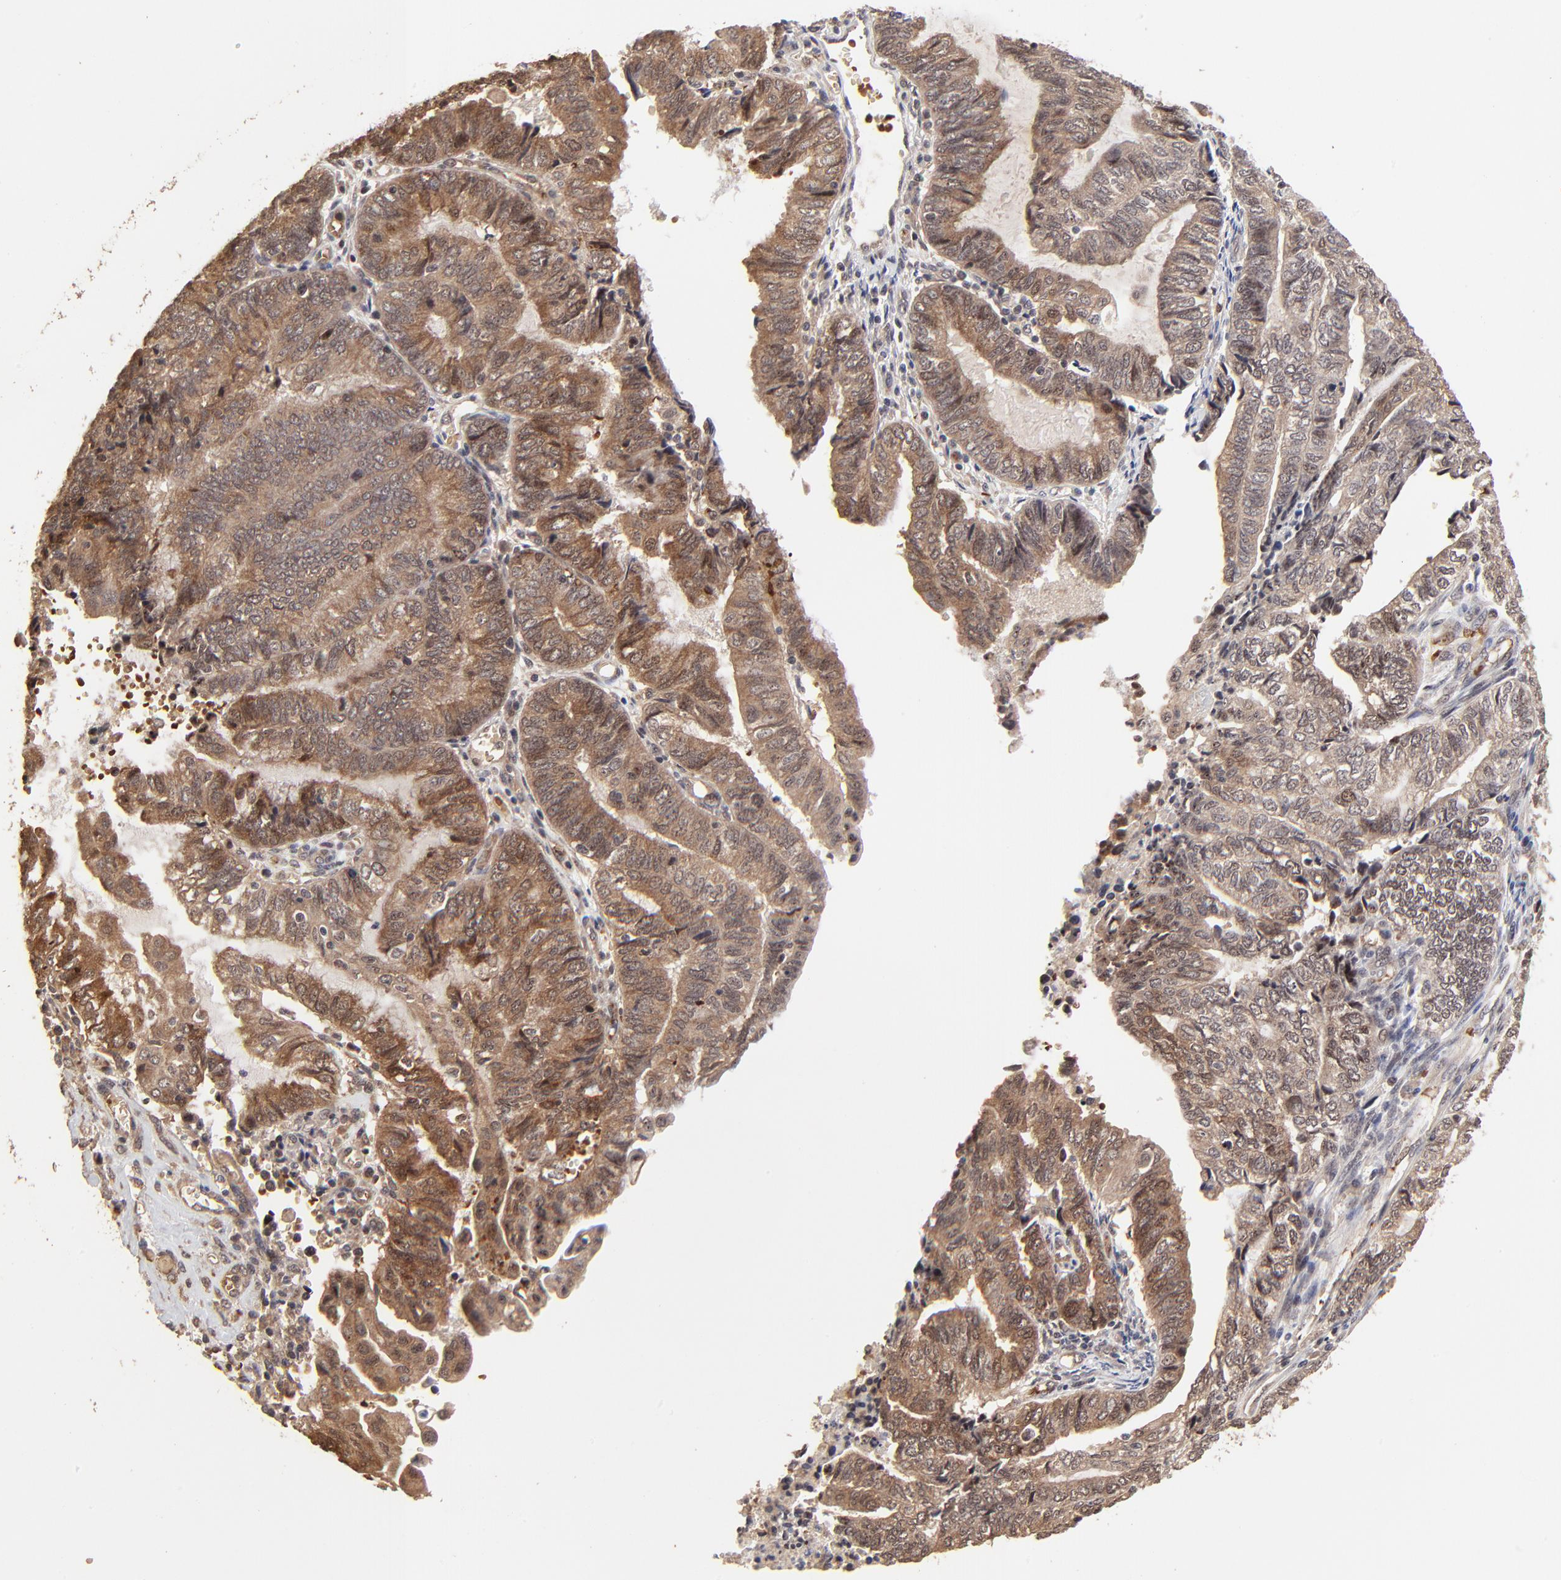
{"staining": {"intensity": "moderate", "quantity": ">75%", "location": "cytoplasmic/membranous"}, "tissue": "endometrial cancer", "cell_type": "Tumor cells", "image_type": "cancer", "snomed": [{"axis": "morphology", "description": "Adenocarcinoma, NOS"}, {"axis": "topography", "description": "Uterus"}, {"axis": "topography", "description": "Endometrium"}], "caption": "Tumor cells exhibit moderate cytoplasmic/membranous expression in about >75% of cells in adenocarcinoma (endometrial). The protein is shown in brown color, while the nuclei are stained blue.", "gene": "FRMD8", "patient": {"sex": "female", "age": 70}}